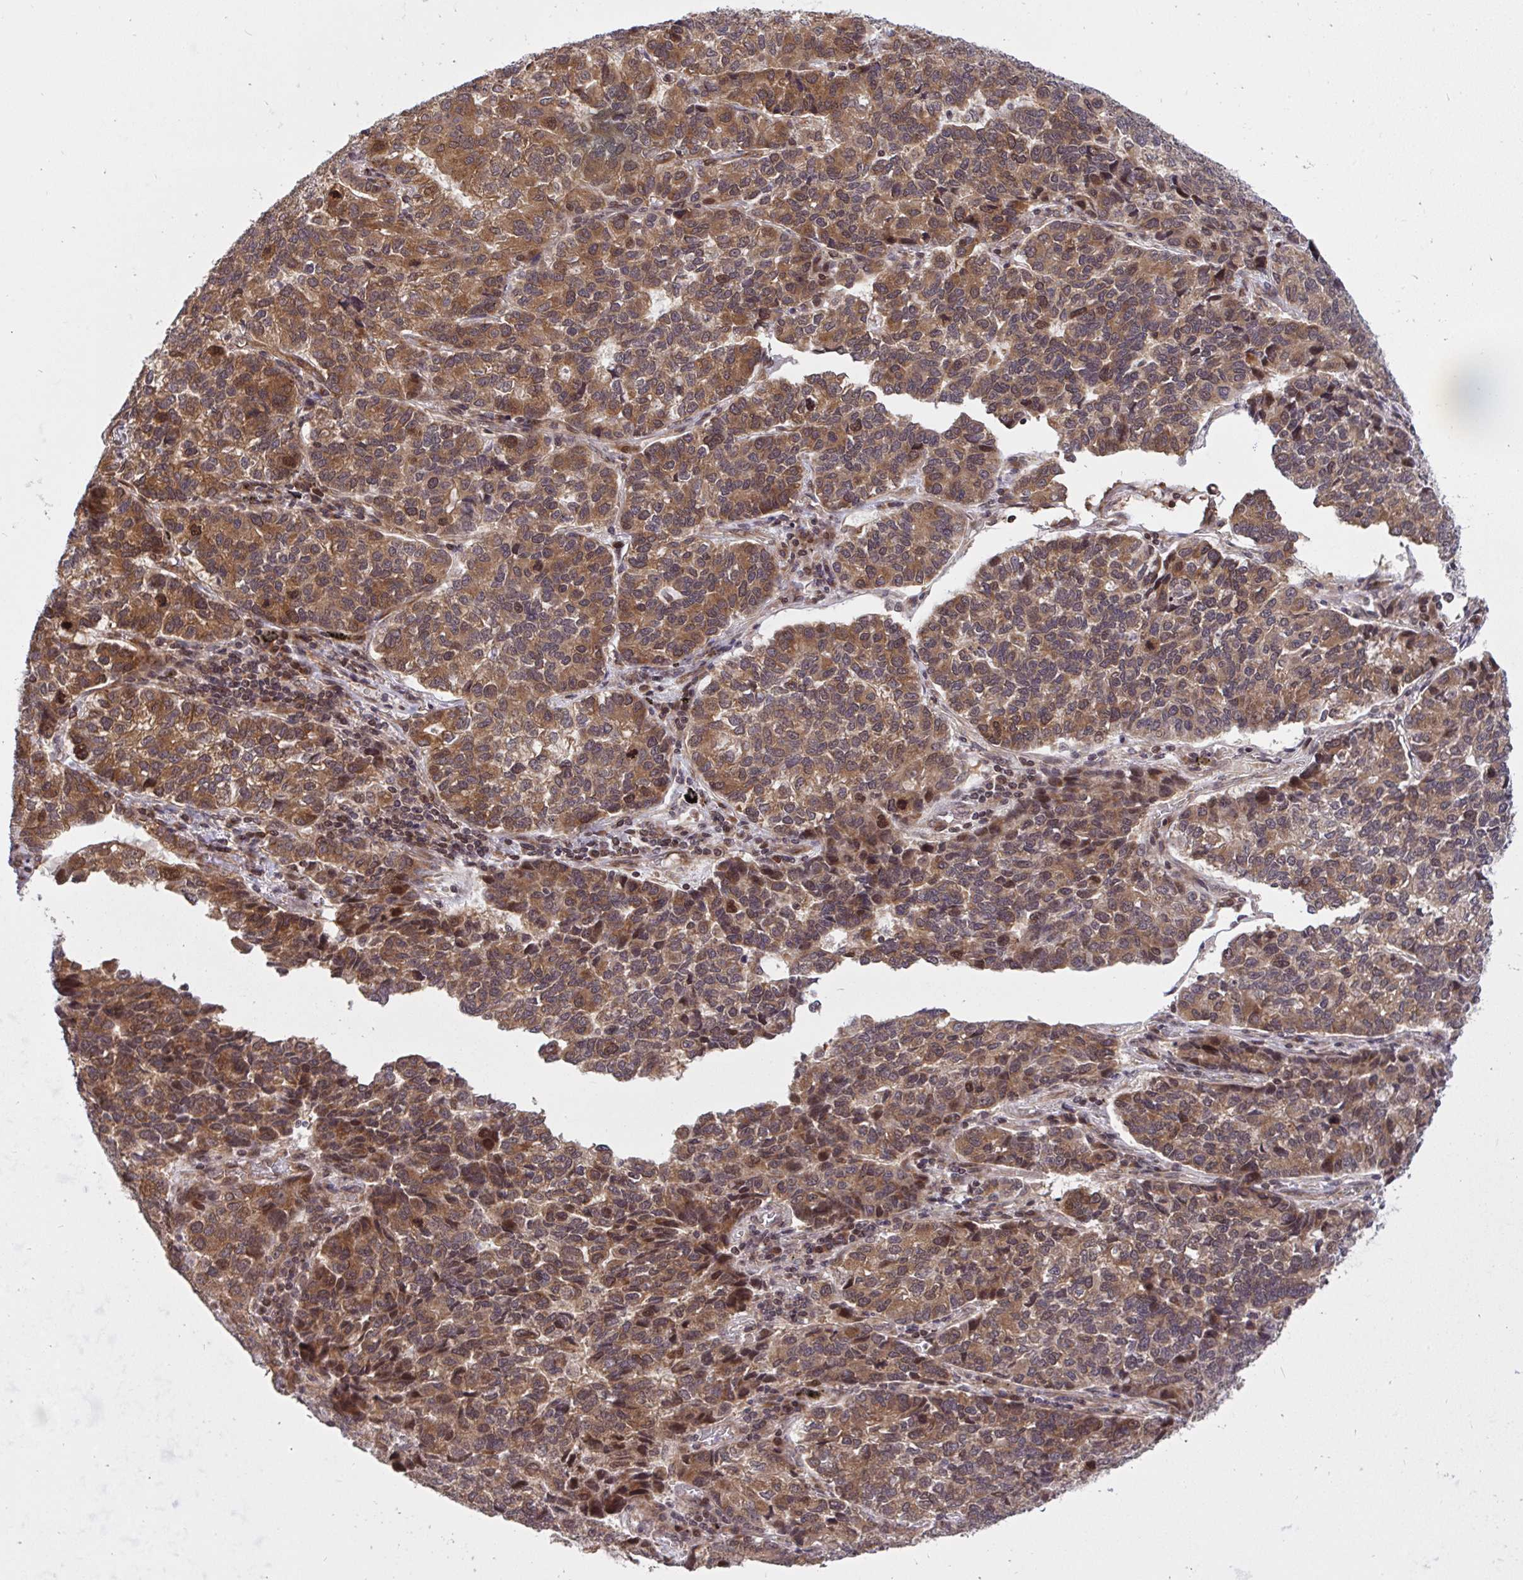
{"staining": {"intensity": "moderate", "quantity": ">75%", "location": "cytoplasmic/membranous"}, "tissue": "lung cancer", "cell_type": "Tumor cells", "image_type": "cancer", "snomed": [{"axis": "morphology", "description": "Adenocarcinoma, NOS"}, {"axis": "topography", "description": "Lymph node"}, {"axis": "topography", "description": "Lung"}], "caption": "This micrograph displays immunohistochemistry staining of human lung cancer, with medium moderate cytoplasmic/membranous staining in approximately >75% of tumor cells.", "gene": "ERI1", "patient": {"sex": "male", "age": 66}}